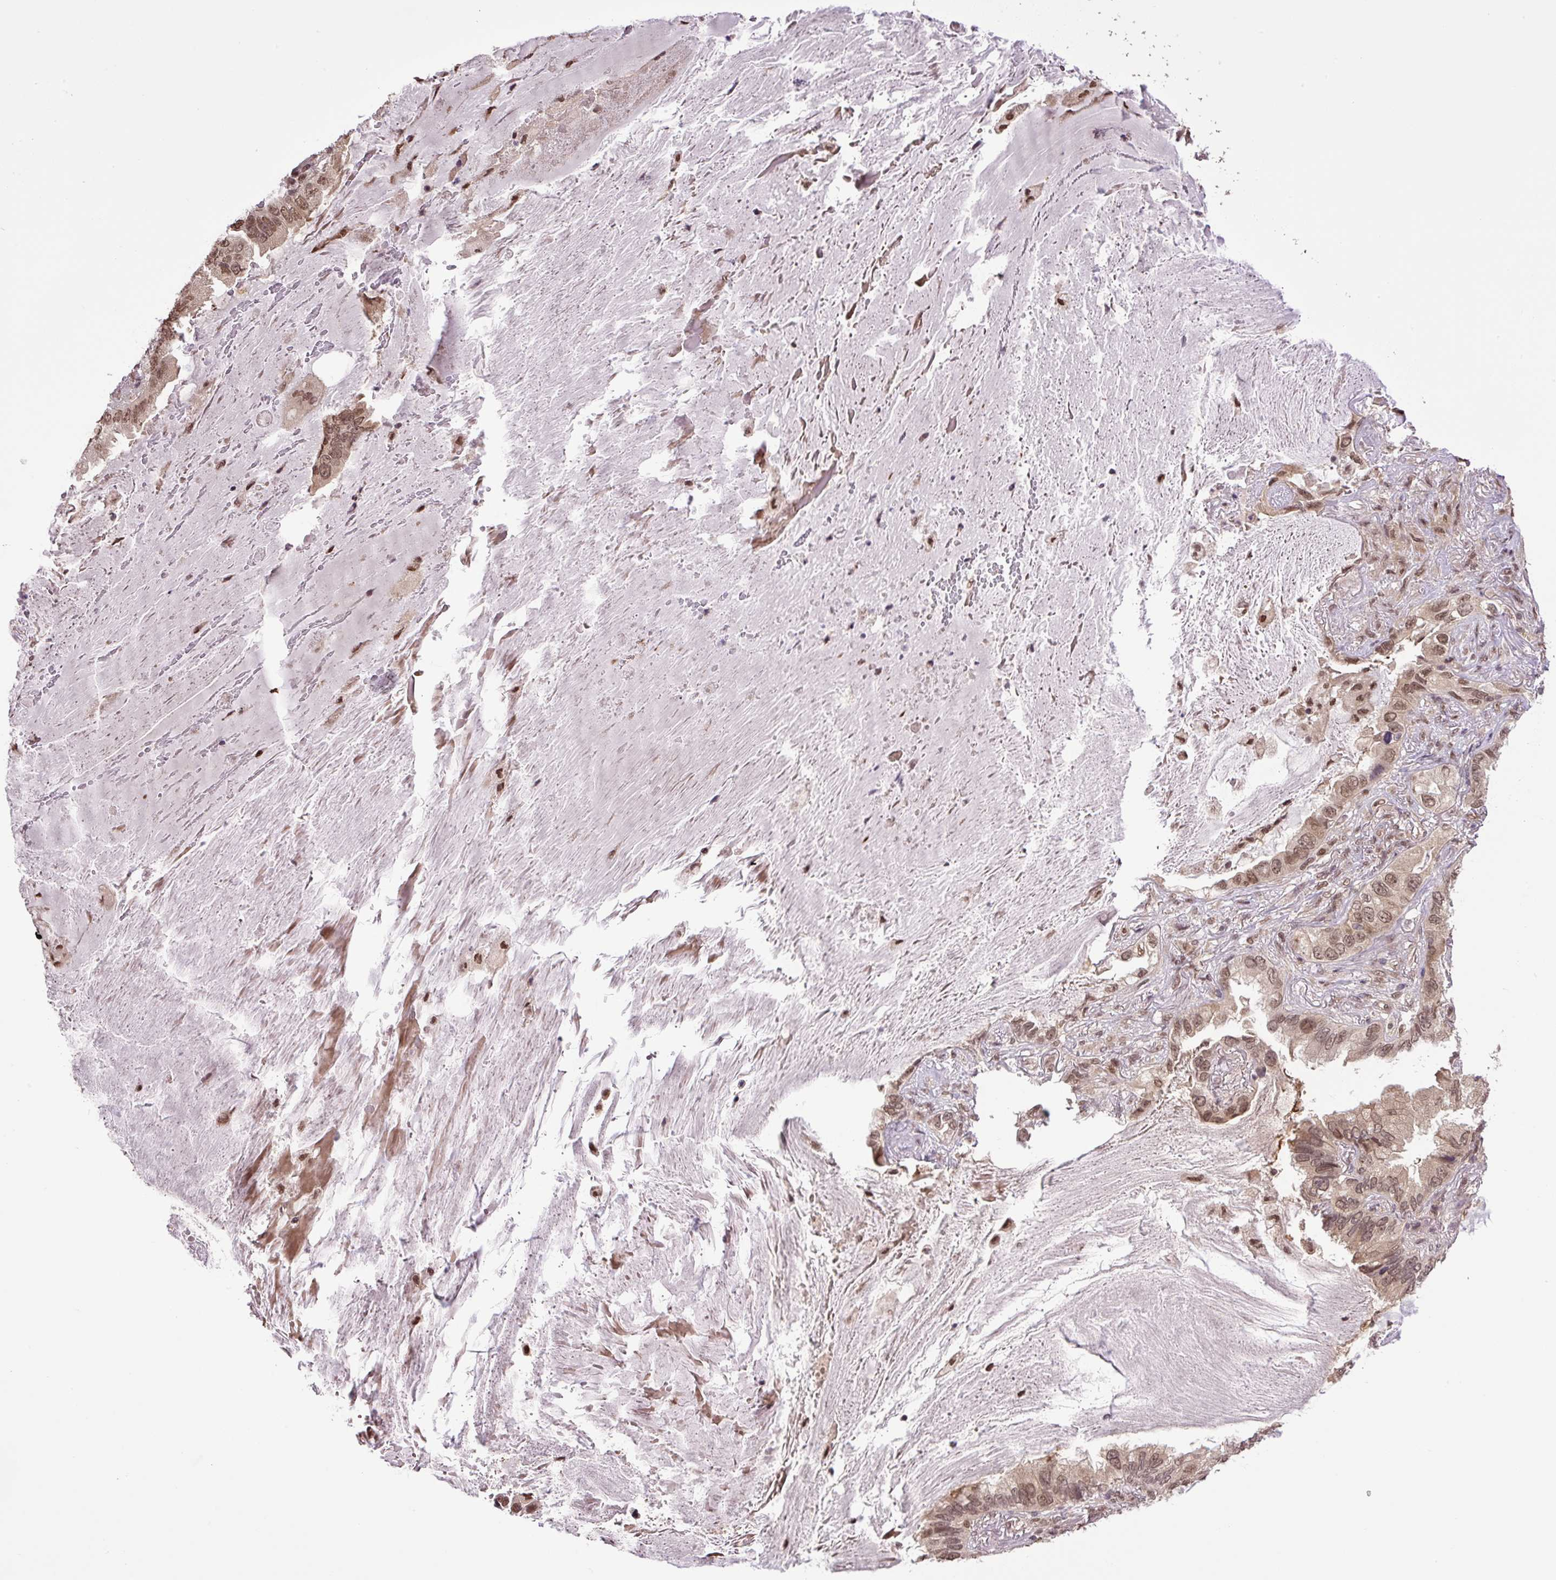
{"staining": {"intensity": "moderate", "quantity": ">75%", "location": "nuclear"}, "tissue": "lung cancer", "cell_type": "Tumor cells", "image_type": "cancer", "snomed": [{"axis": "morphology", "description": "Adenocarcinoma, NOS"}, {"axis": "topography", "description": "Lung"}], "caption": "Lung adenocarcinoma tissue displays moderate nuclear staining in about >75% of tumor cells, visualized by immunohistochemistry.", "gene": "SGTA", "patient": {"sex": "female", "age": 69}}